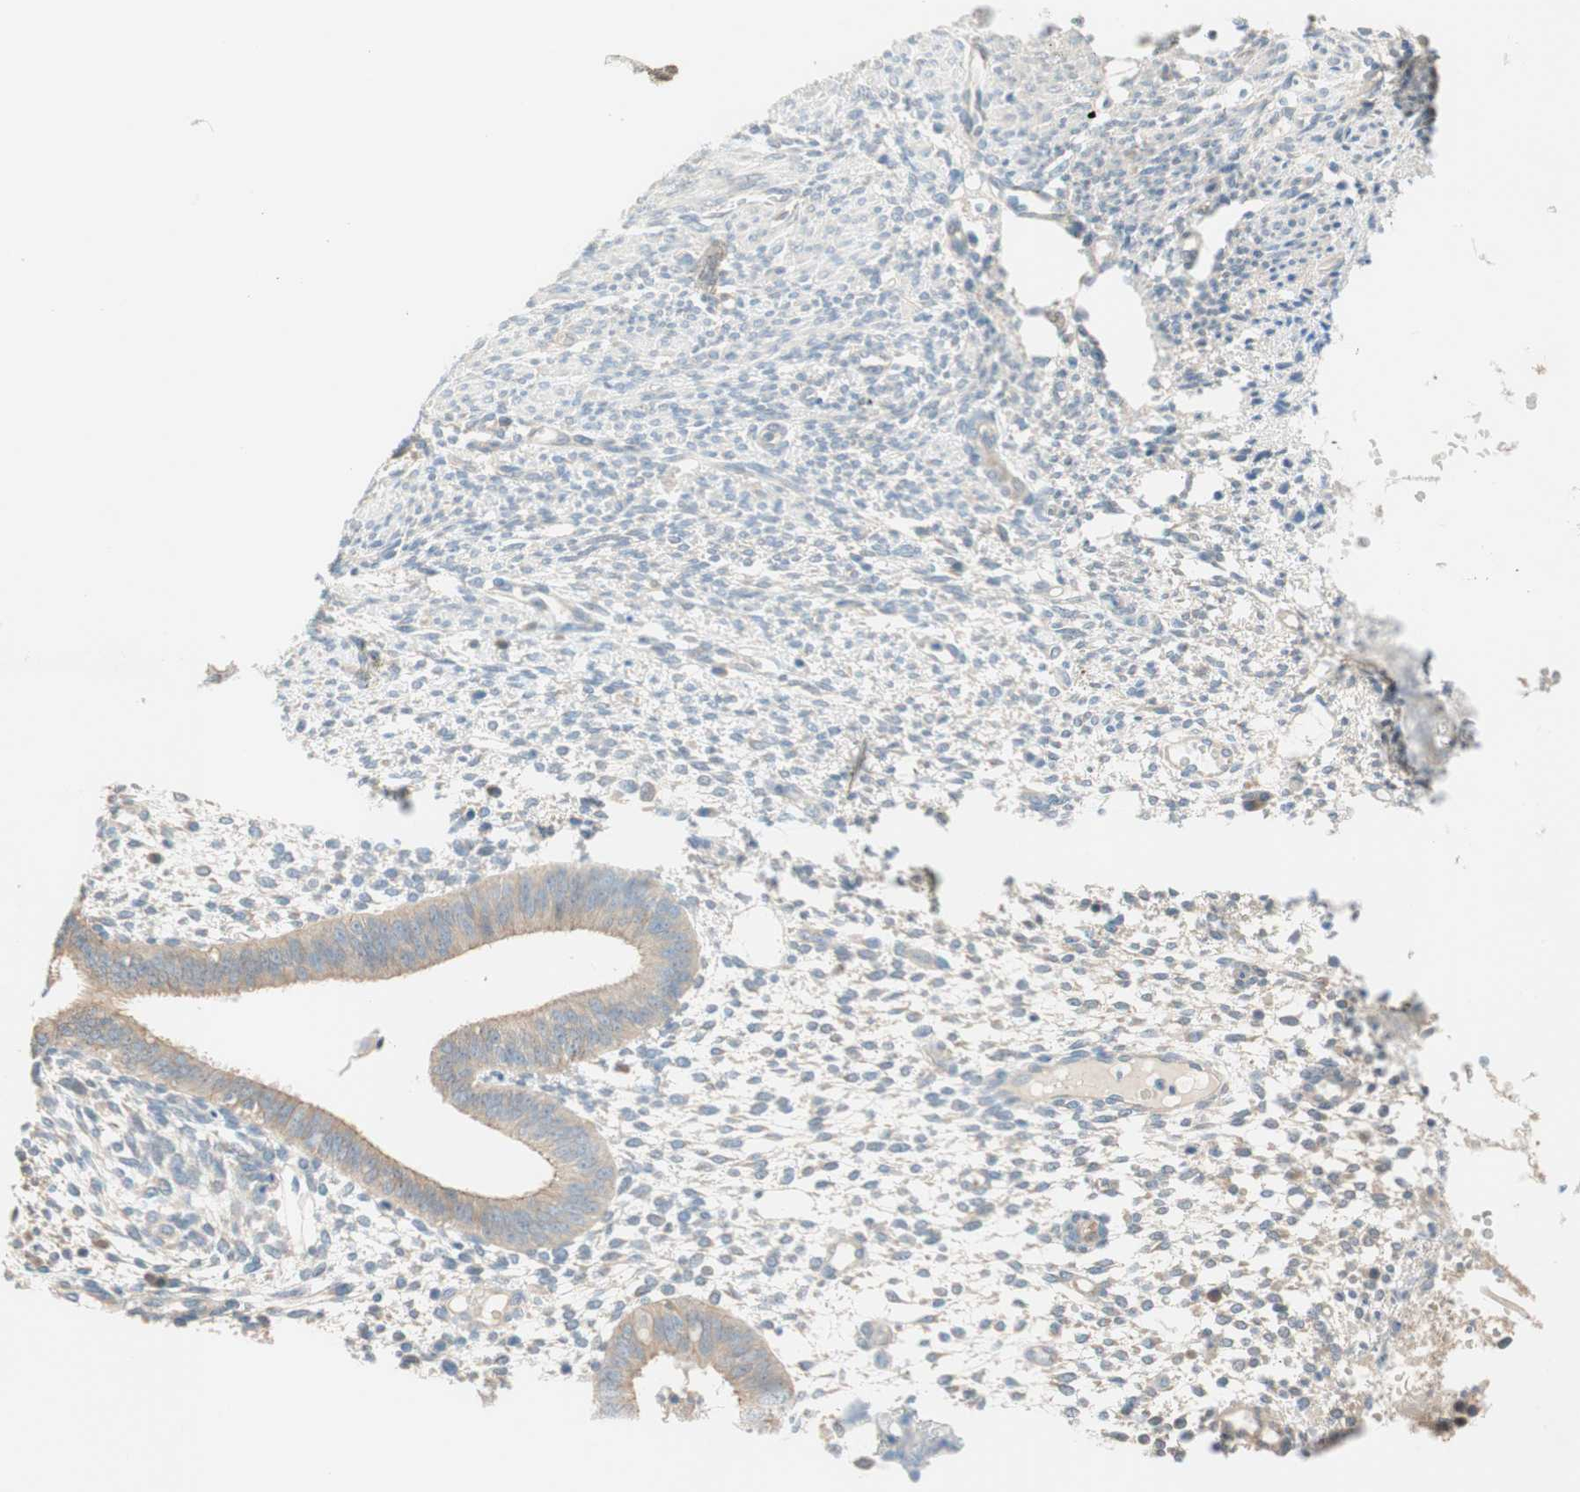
{"staining": {"intensity": "negative", "quantity": "none", "location": "none"}, "tissue": "endometrium", "cell_type": "Cells in endometrial stroma", "image_type": "normal", "snomed": [{"axis": "morphology", "description": "Normal tissue, NOS"}, {"axis": "topography", "description": "Endometrium"}], "caption": "IHC photomicrograph of normal endometrium stained for a protein (brown), which displays no expression in cells in endometrial stroma. The staining was performed using DAB (3,3'-diaminobenzidine) to visualize the protein expression in brown, while the nuclei were stained in blue with hematoxylin (Magnification: 20x).", "gene": "GLUL", "patient": {"sex": "female", "age": 35}}